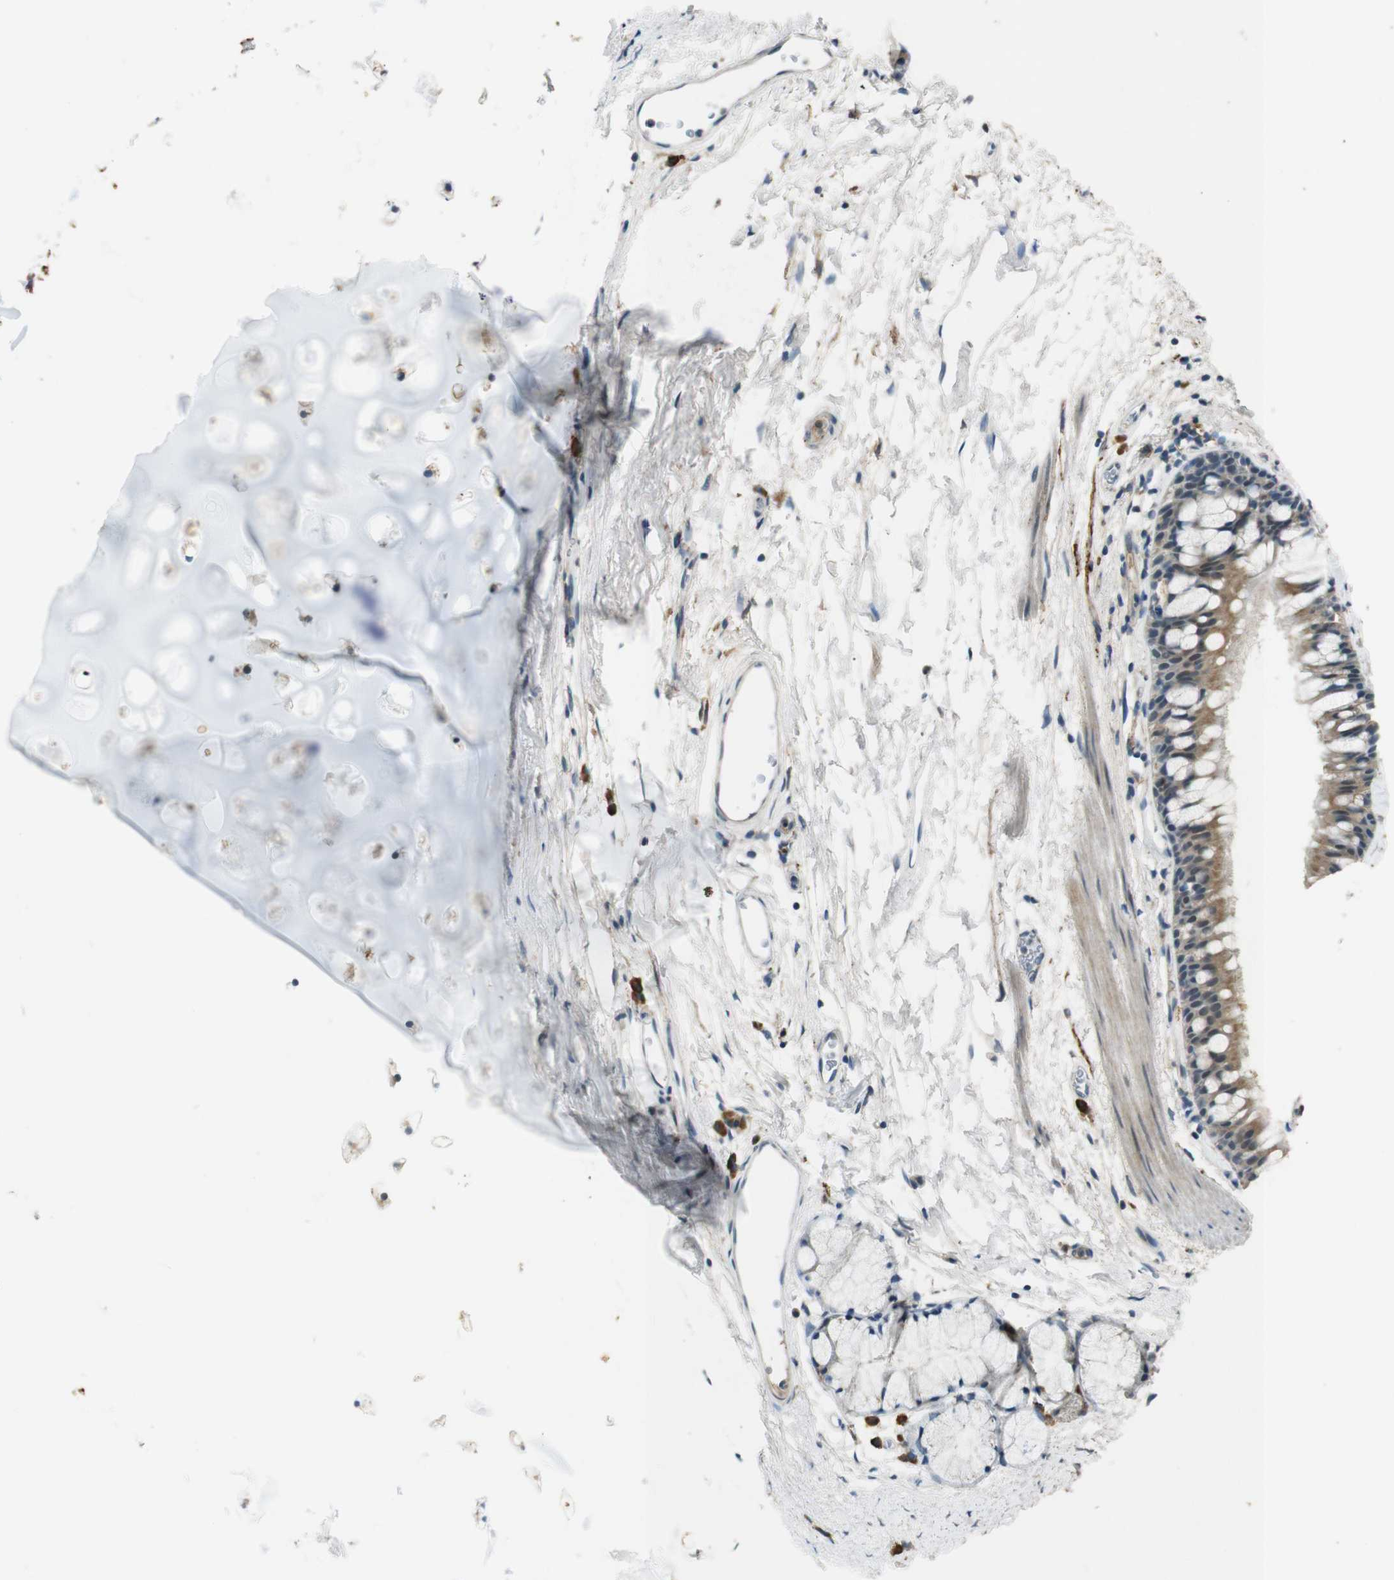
{"staining": {"intensity": "moderate", "quantity": ">75%", "location": "cytoplasmic/membranous"}, "tissue": "bronchus", "cell_type": "Respiratory epithelial cells", "image_type": "normal", "snomed": [{"axis": "morphology", "description": "Normal tissue, NOS"}, {"axis": "topography", "description": "Cartilage tissue"}, {"axis": "topography", "description": "Bronchus"}], "caption": "Unremarkable bronchus displays moderate cytoplasmic/membranous positivity in about >75% of respiratory epithelial cells.", "gene": "MAGI2", "patient": {"sex": "female", "age": 53}}